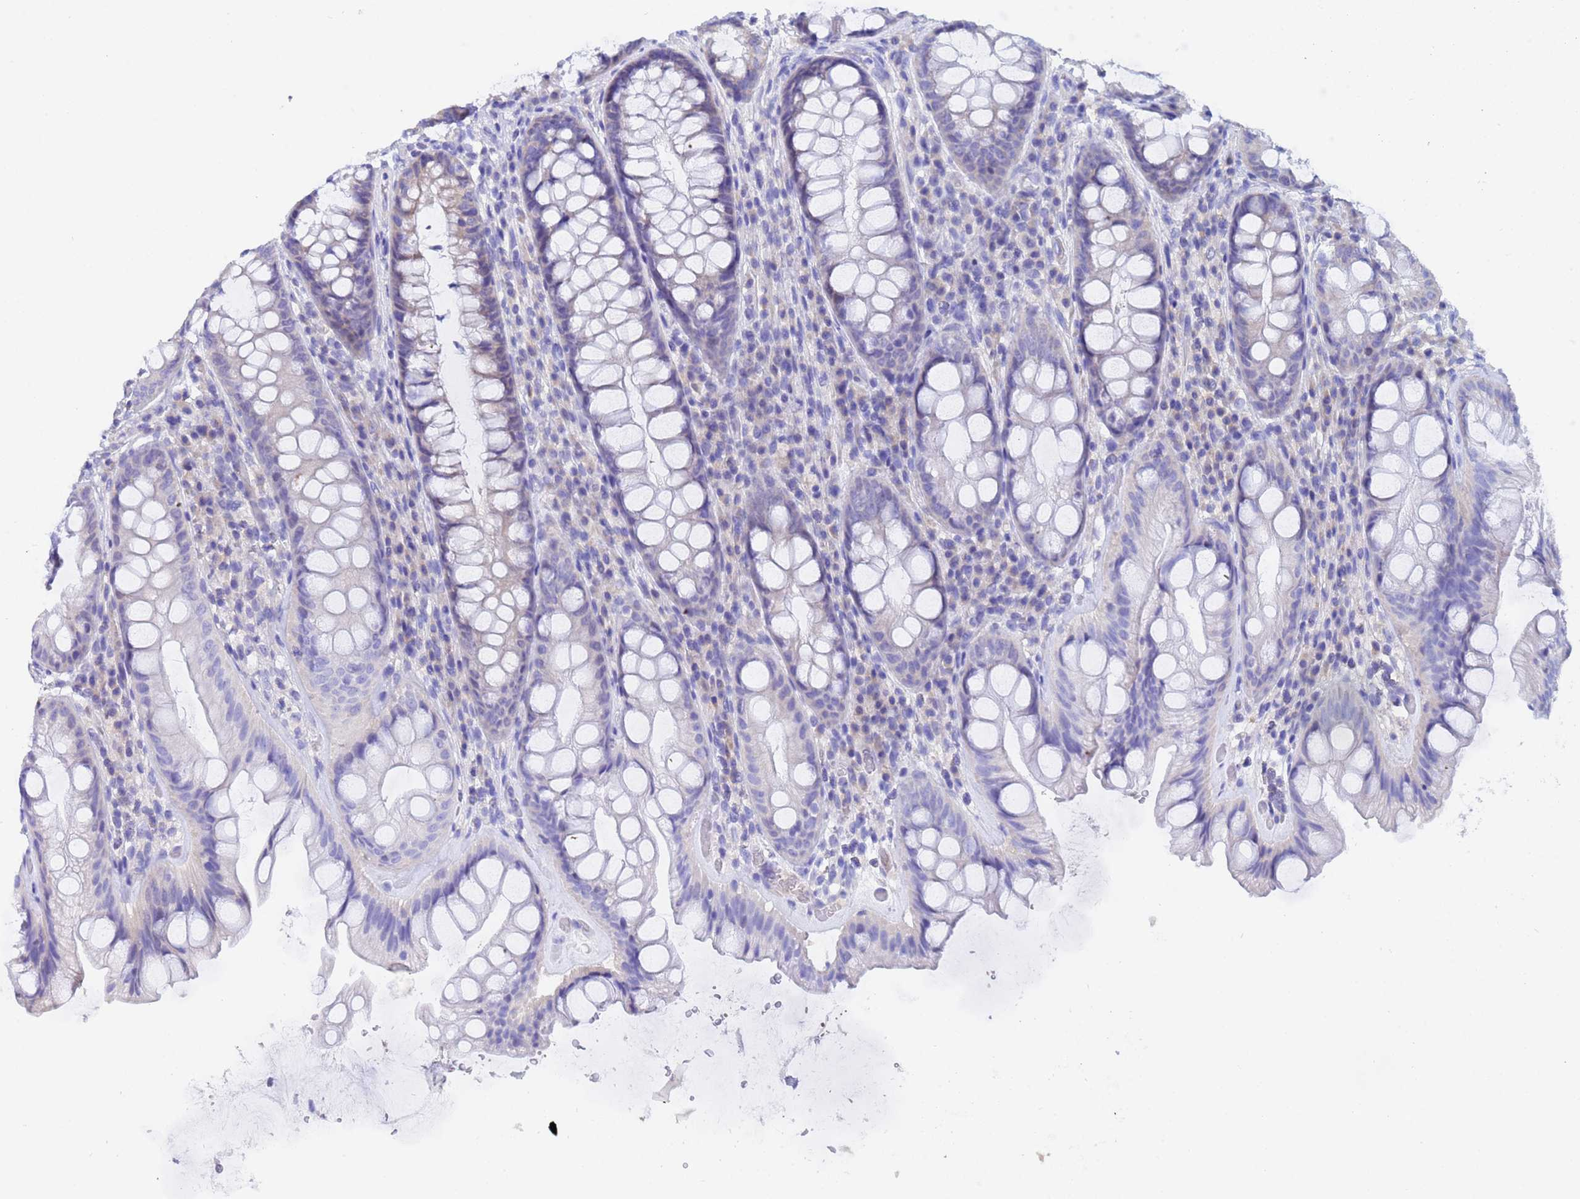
{"staining": {"intensity": "weak", "quantity": "<25%", "location": "cytoplasmic/membranous"}, "tissue": "rectum", "cell_type": "Glandular cells", "image_type": "normal", "snomed": [{"axis": "morphology", "description": "Normal tissue, NOS"}, {"axis": "topography", "description": "Rectum"}], "caption": "Immunohistochemistry histopathology image of unremarkable rectum: rectum stained with DAB (3,3'-diaminobenzidine) displays no significant protein expression in glandular cells. (DAB immunohistochemistry, high magnification).", "gene": "UBE2O", "patient": {"sex": "male", "age": 74}}